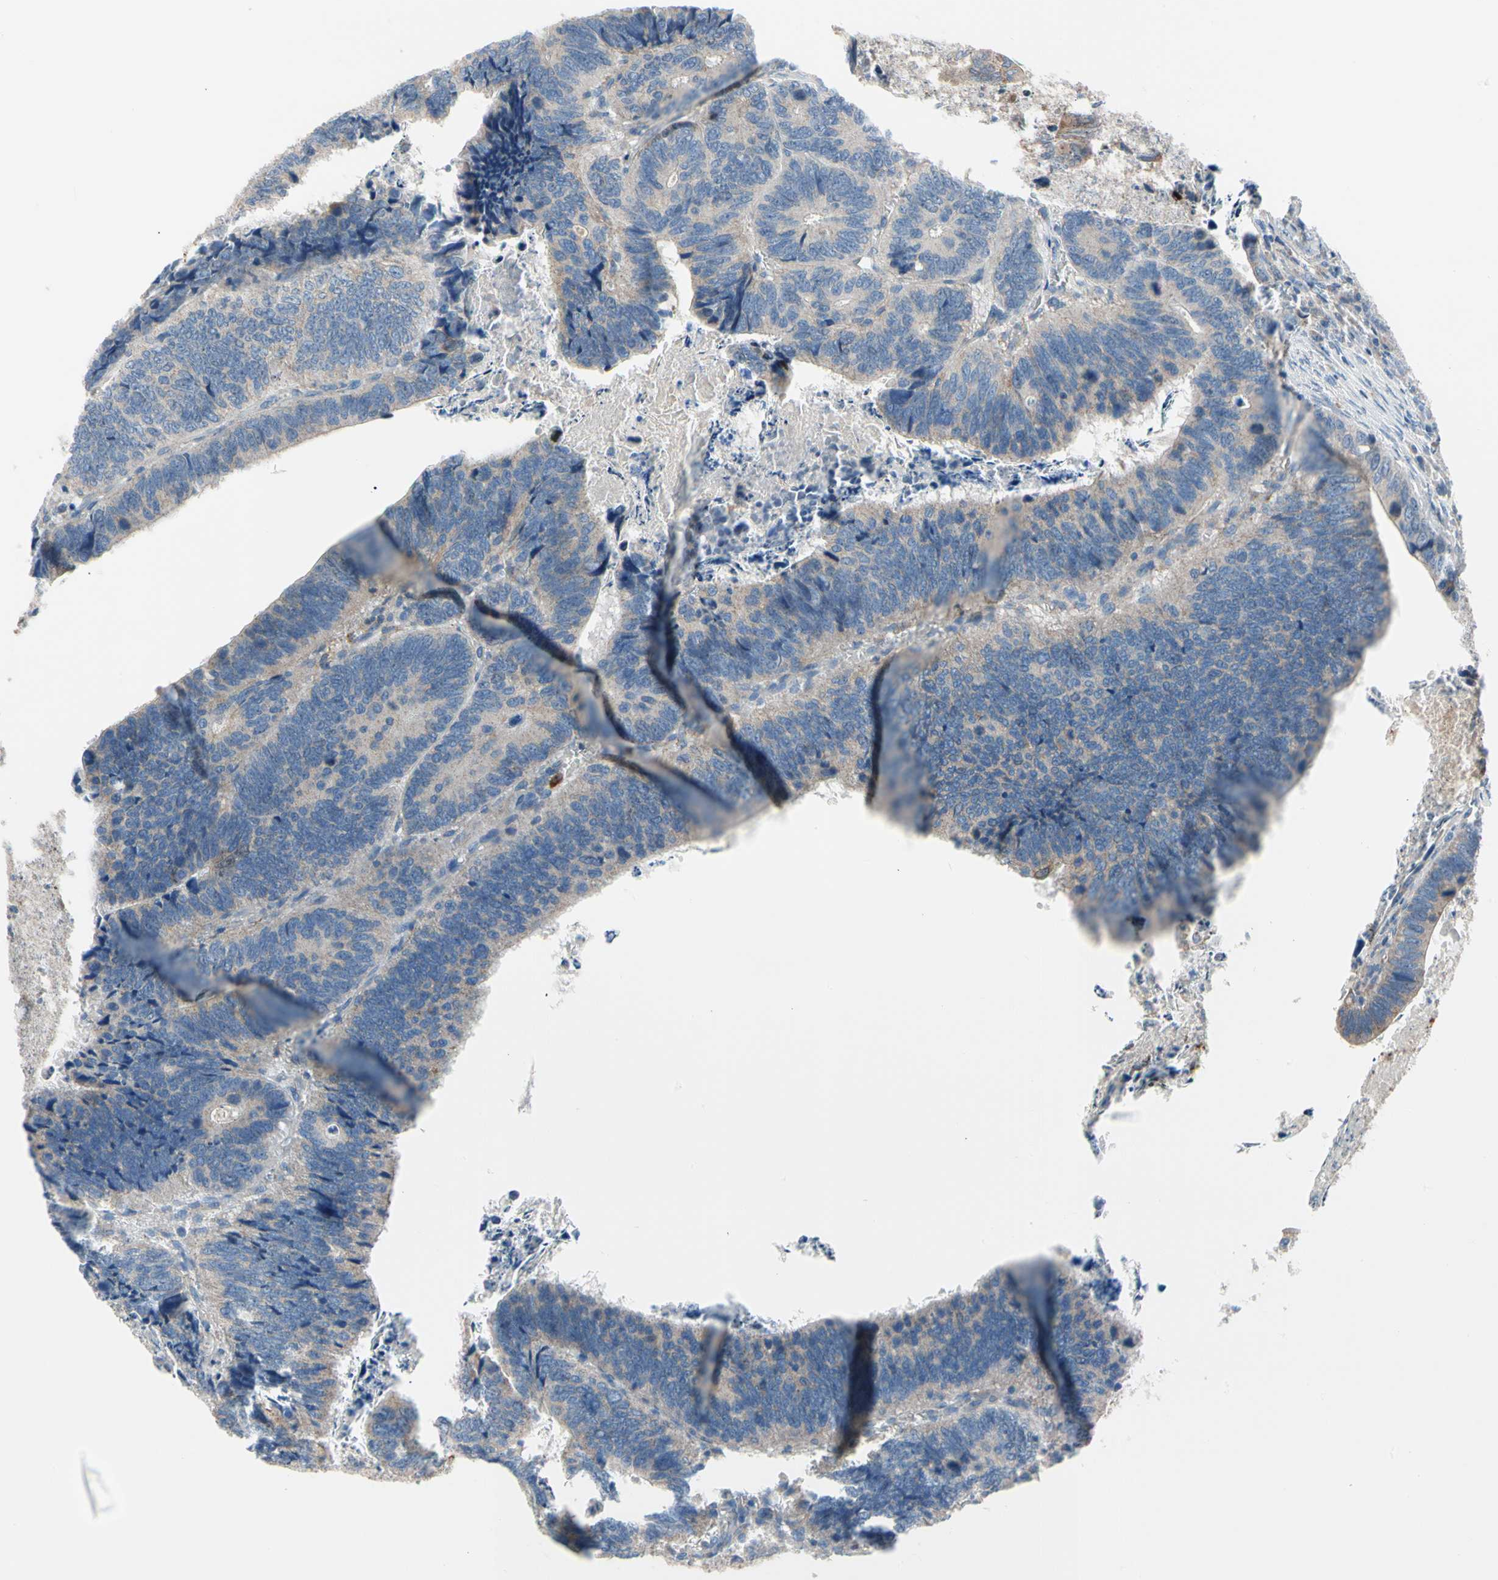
{"staining": {"intensity": "weak", "quantity": "25%-75%", "location": "cytoplasmic/membranous"}, "tissue": "colorectal cancer", "cell_type": "Tumor cells", "image_type": "cancer", "snomed": [{"axis": "morphology", "description": "Adenocarcinoma, NOS"}, {"axis": "topography", "description": "Colon"}], "caption": "IHC of colorectal cancer demonstrates low levels of weak cytoplasmic/membranous expression in approximately 25%-75% of tumor cells.", "gene": "HJURP", "patient": {"sex": "male", "age": 72}}